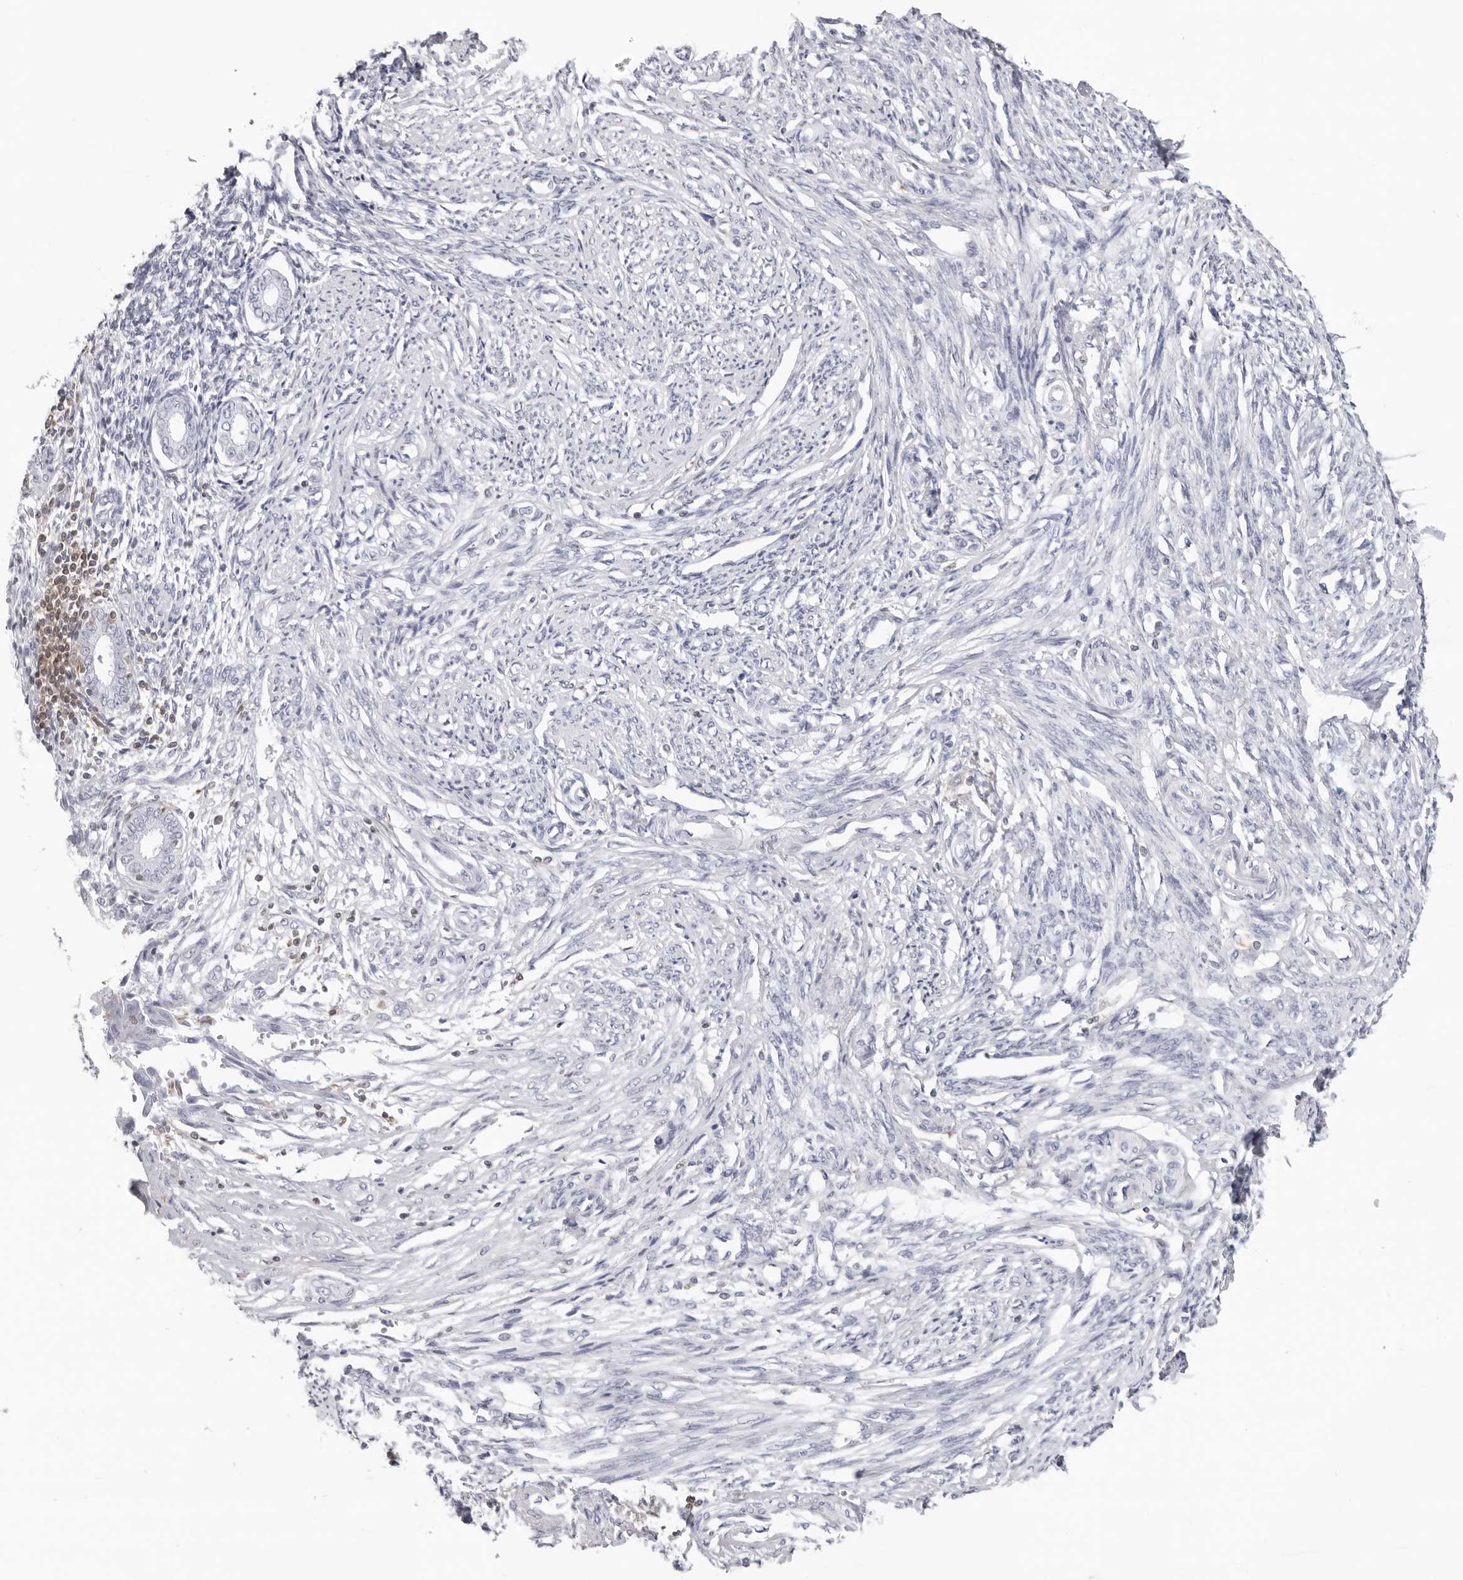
{"staining": {"intensity": "negative", "quantity": "none", "location": "none"}, "tissue": "endometrium", "cell_type": "Cells in endometrial stroma", "image_type": "normal", "snomed": [{"axis": "morphology", "description": "Normal tissue, NOS"}, {"axis": "topography", "description": "Endometrium"}], "caption": "Immunohistochemistry photomicrograph of benign endometrium stained for a protein (brown), which demonstrates no staining in cells in endometrial stroma.", "gene": "FMNL1", "patient": {"sex": "female", "age": 56}}